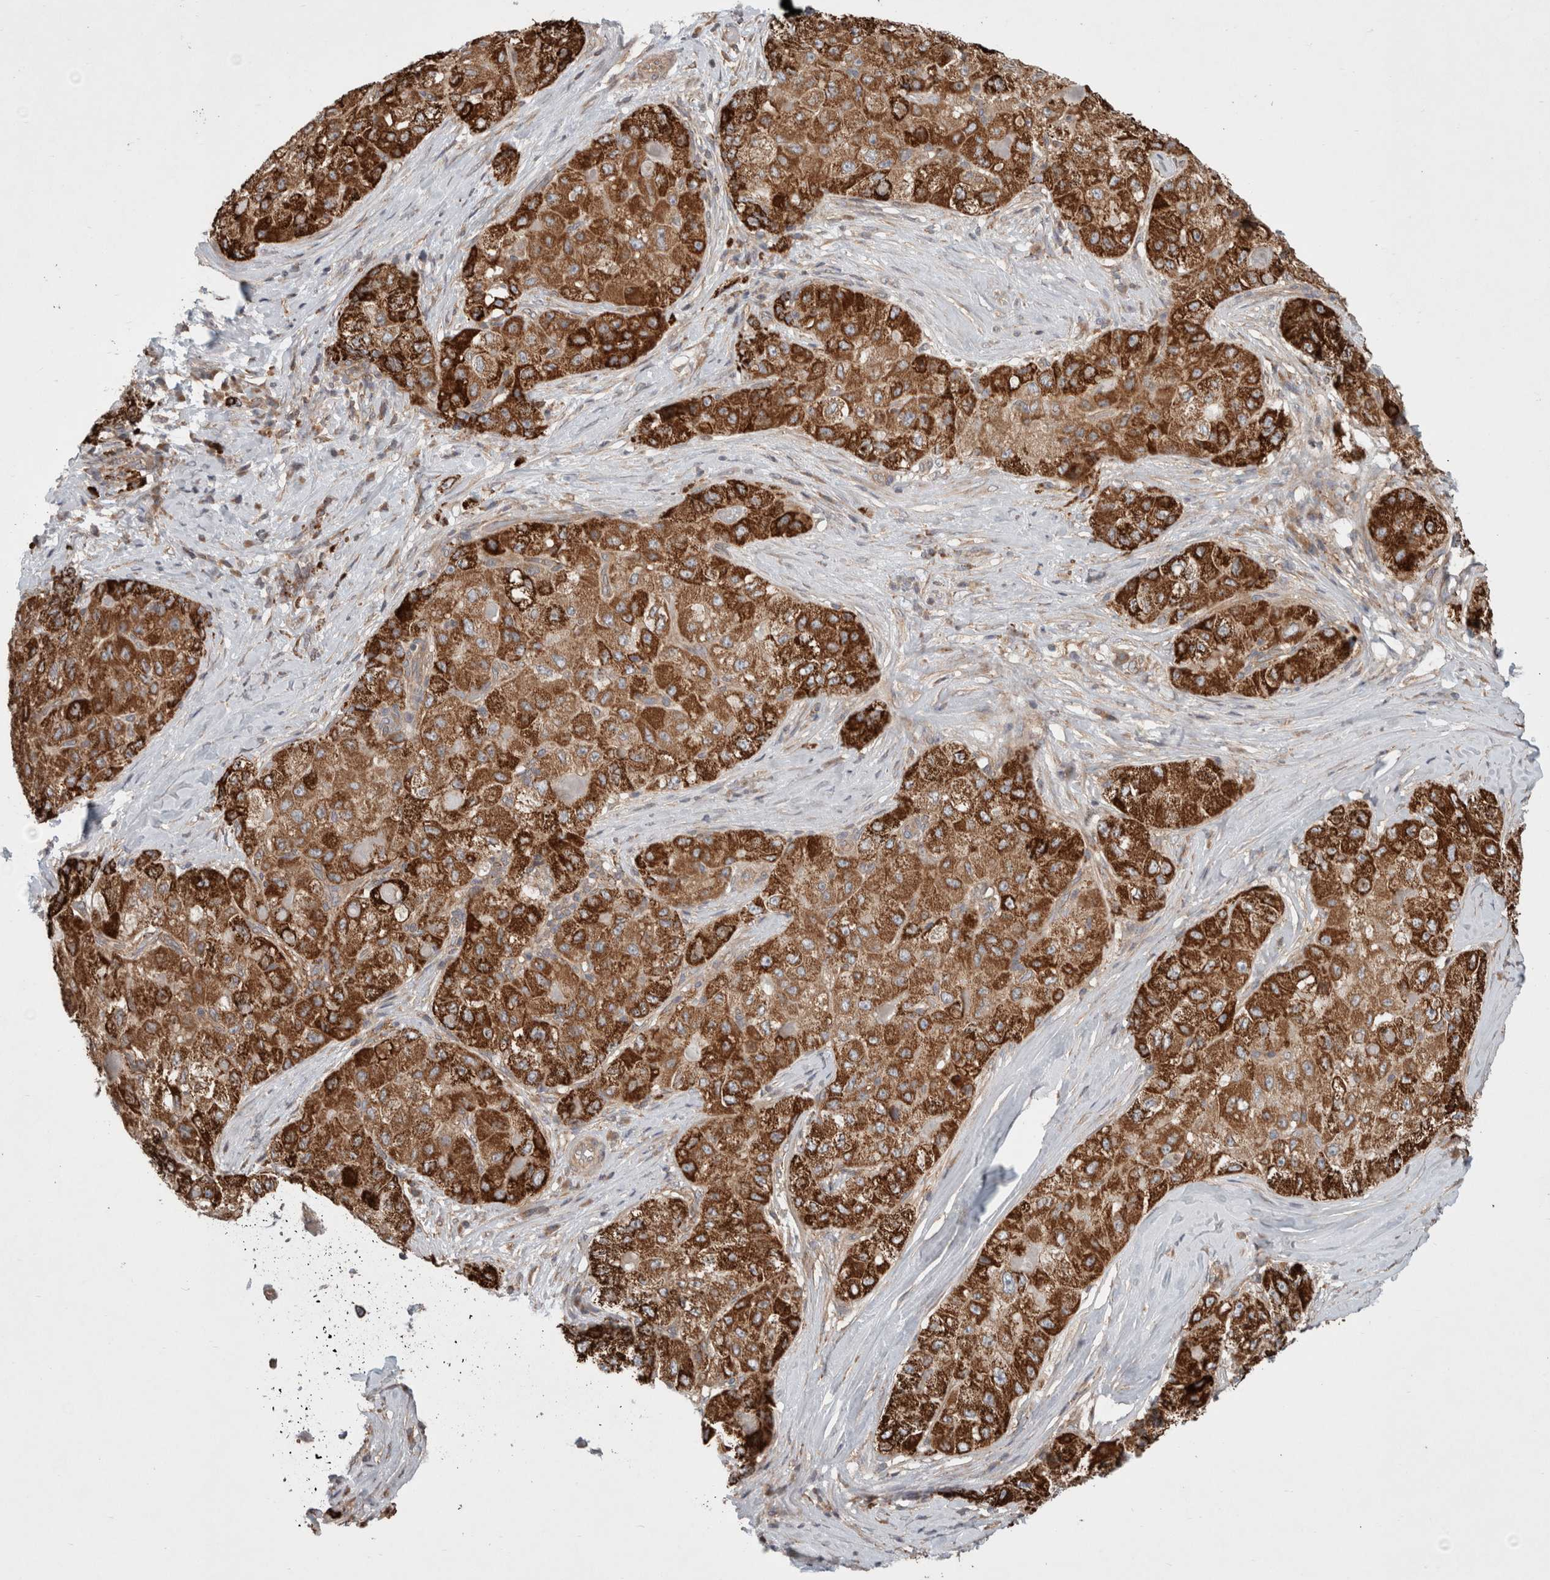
{"staining": {"intensity": "strong", "quantity": ">75%", "location": "cytoplasmic/membranous"}, "tissue": "liver cancer", "cell_type": "Tumor cells", "image_type": "cancer", "snomed": [{"axis": "morphology", "description": "Carcinoma, Hepatocellular, NOS"}, {"axis": "topography", "description": "Liver"}], "caption": "High-magnification brightfield microscopy of liver cancer stained with DAB (3,3'-diaminobenzidine) (brown) and counterstained with hematoxylin (blue). tumor cells exhibit strong cytoplasmic/membranous staining is present in about>75% of cells. (DAB = brown stain, brightfield microscopy at high magnification).", "gene": "HROB", "patient": {"sex": "male", "age": 80}}